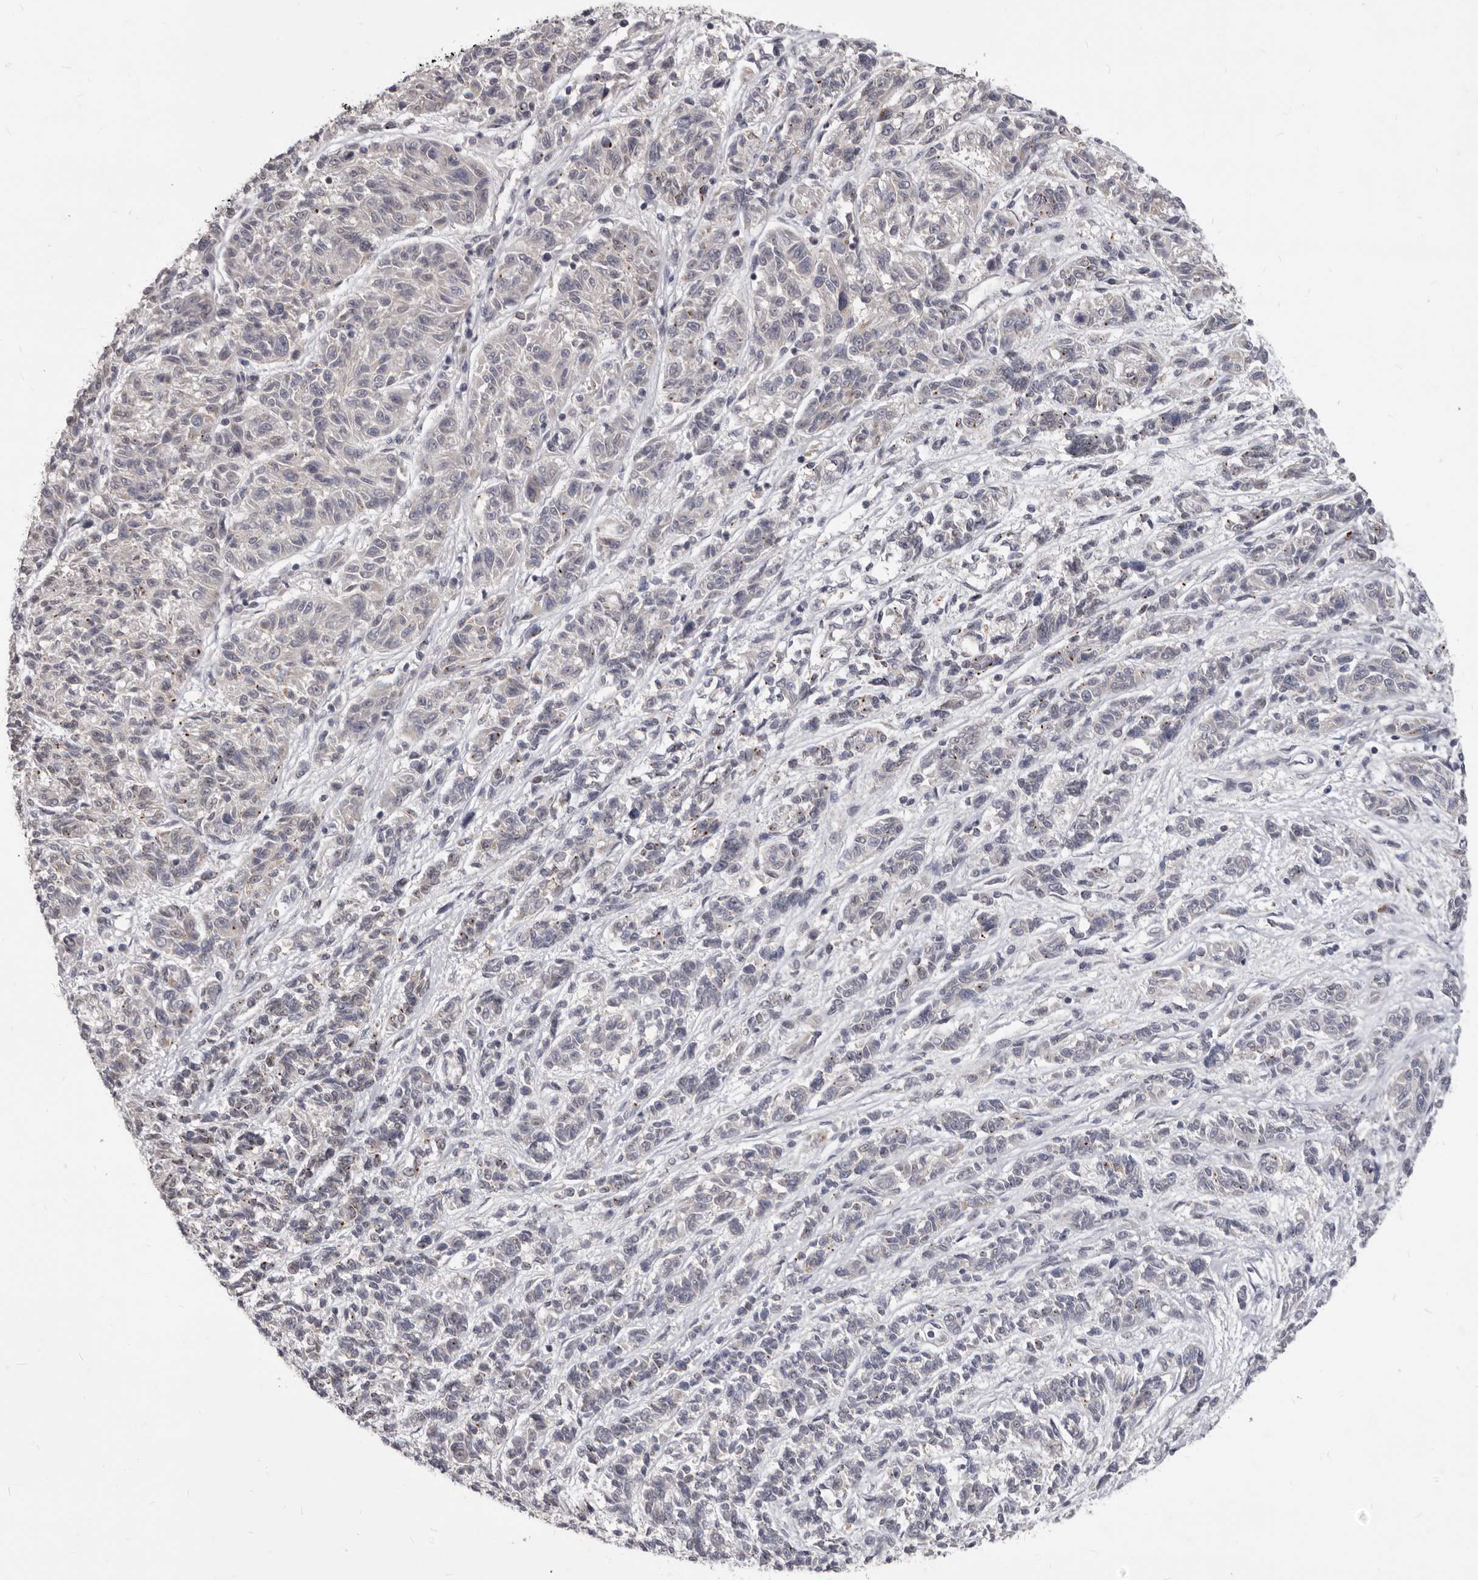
{"staining": {"intensity": "negative", "quantity": "none", "location": "none"}, "tissue": "melanoma", "cell_type": "Tumor cells", "image_type": "cancer", "snomed": [{"axis": "morphology", "description": "Malignant melanoma, NOS"}, {"axis": "topography", "description": "Skin"}], "caption": "Immunohistochemical staining of melanoma demonstrates no significant positivity in tumor cells.", "gene": "SULT1E1", "patient": {"sex": "male", "age": 53}}